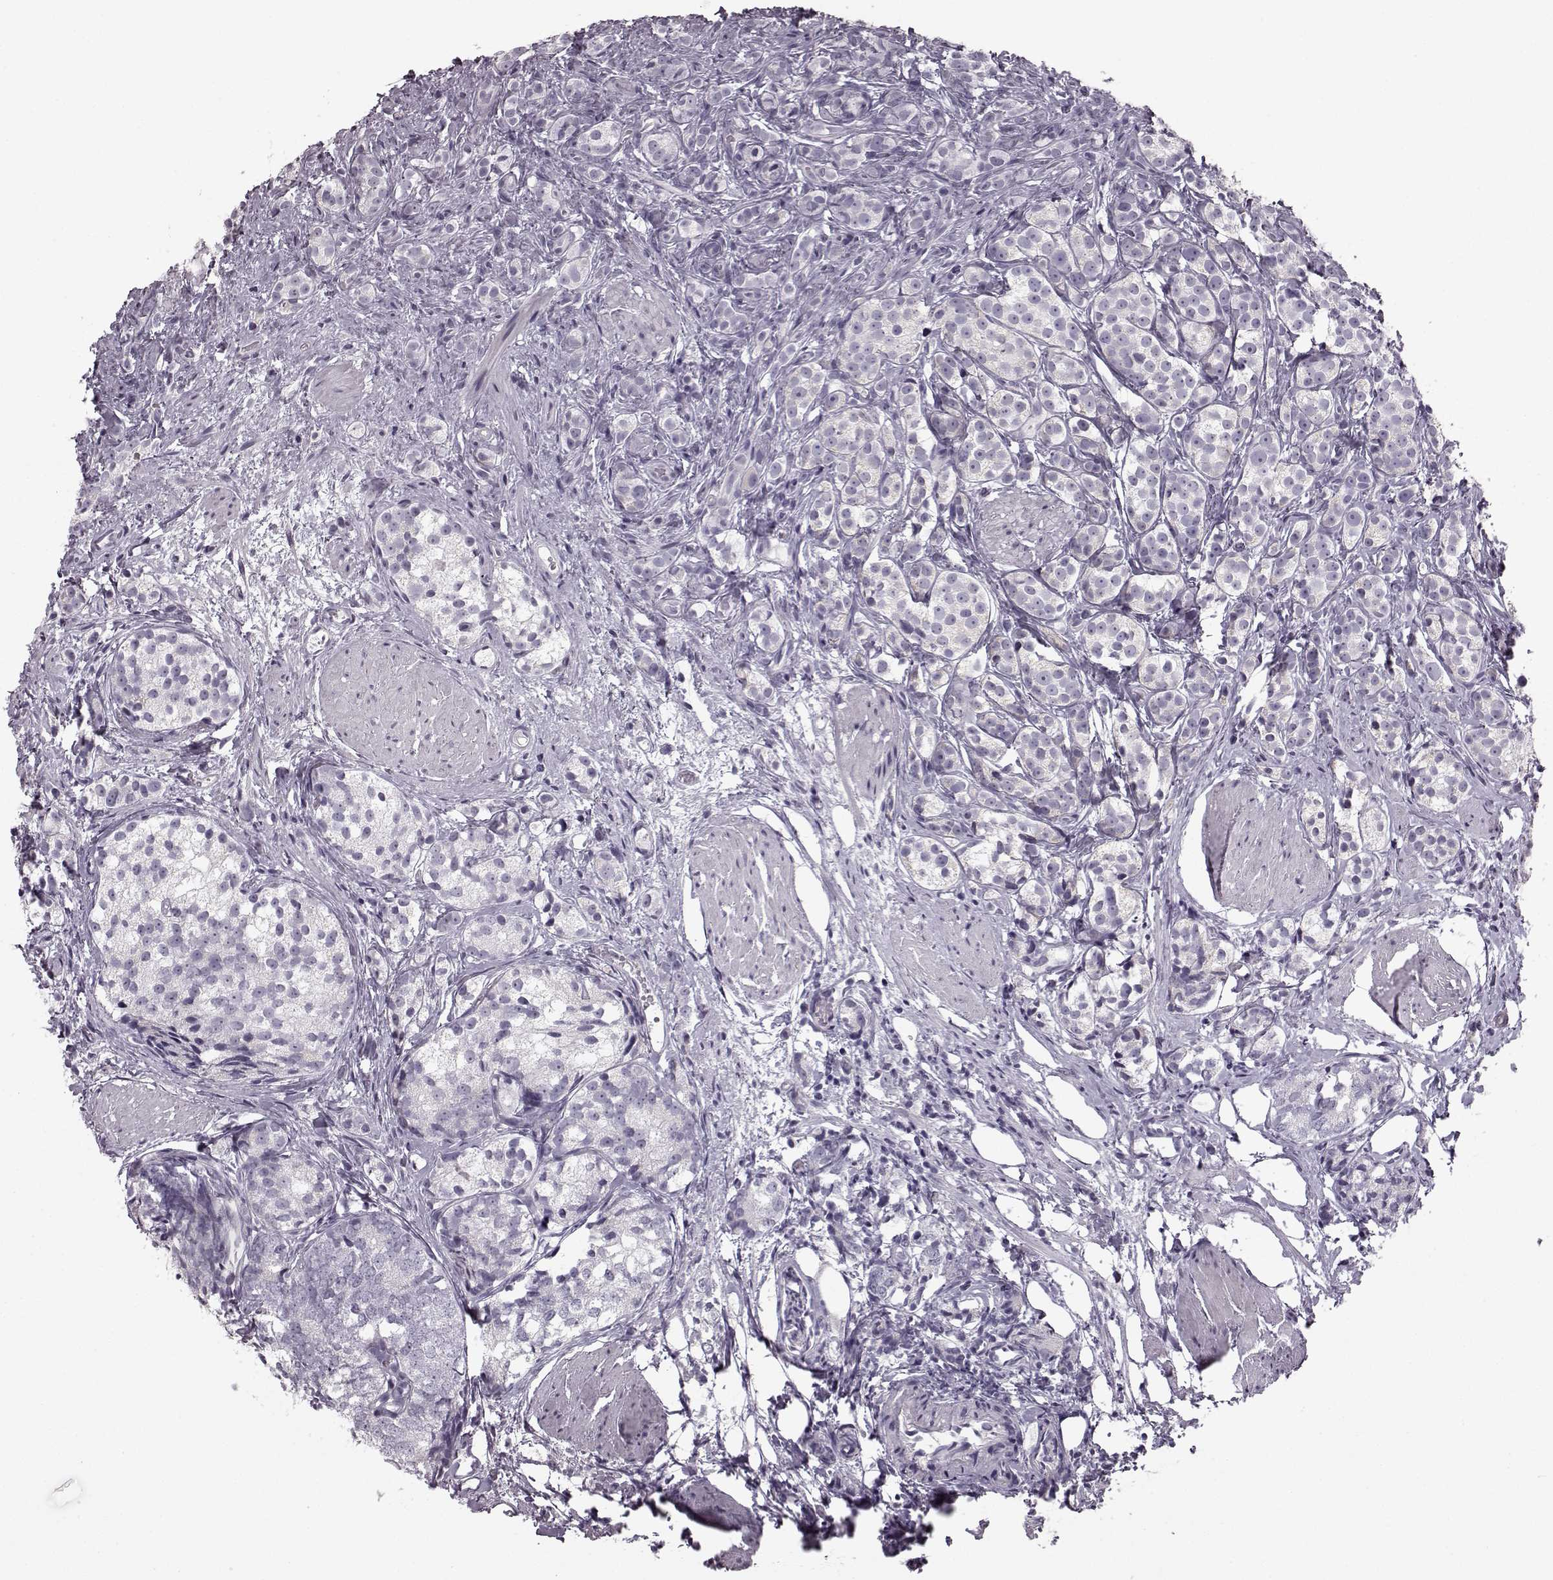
{"staining": {"intensity": "negative", "quantity": "none", "location": "none"}, "tissue": "prostate cancer", "cell_type": "Tumor cells", "image_type": "cancer", "snomed": [{"axis": "morphology", "description": "Adenocarcinoma, High grade"}, {"axis": "topography", "description": "Prostate"}], "caption": "An immunohistochemistry (IHC) image of prostate high-grade adenocarcinoma is shown. There is no staining in tumor cells of prostate high-grade adenocarcinoma. The staining was performed using DAB (3,3'-diaminobenzidine) to visualize the protein expression in brown, while the nuclei were stained in blue with hematoxylin (Magnification: 20x).", "gene": "SEMG2", "patient": {"sex": "male", "age": 53}}